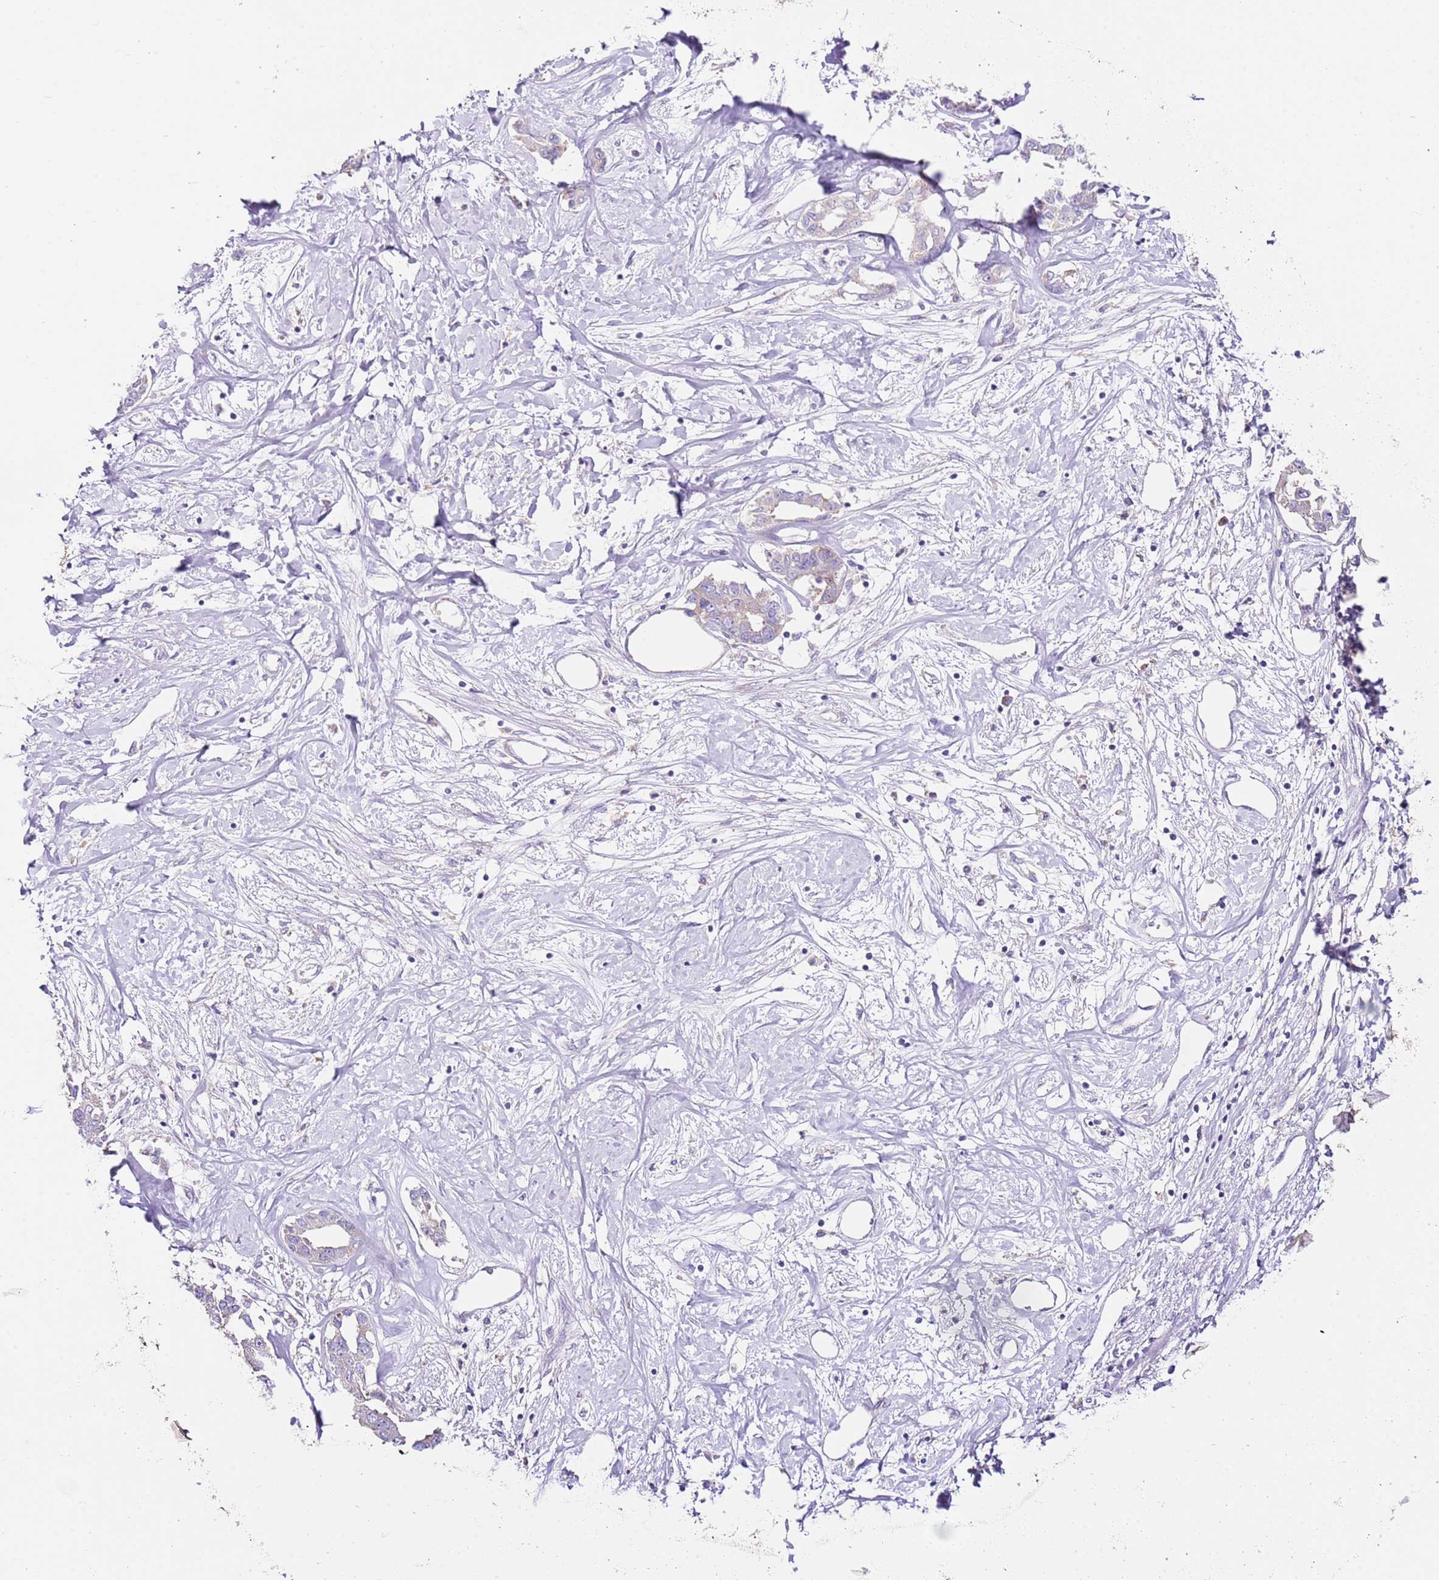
{"staining": {"intensity": "weak", "quantity": "25%-75%", "location": "cytoplasmic/membranous"}, "tissue": "liver cancer", "cell_type": "Tumor cells", "image_type": "cancer", "snomed": [{"axis": "morphology", "description": "Cholangiocarcinoma"}, {"axis": "topography", "description": "Liver"}], "caption": "DAB (3,3'-diaminobenzidine) immunohistochemical staining of liver cancer demonstrates weak cytoplasmic/membranous protein expression in about 25%-75% of tumor cells.", "gene": "RPS10", "patient": {"sex": "male", "age": 59}}